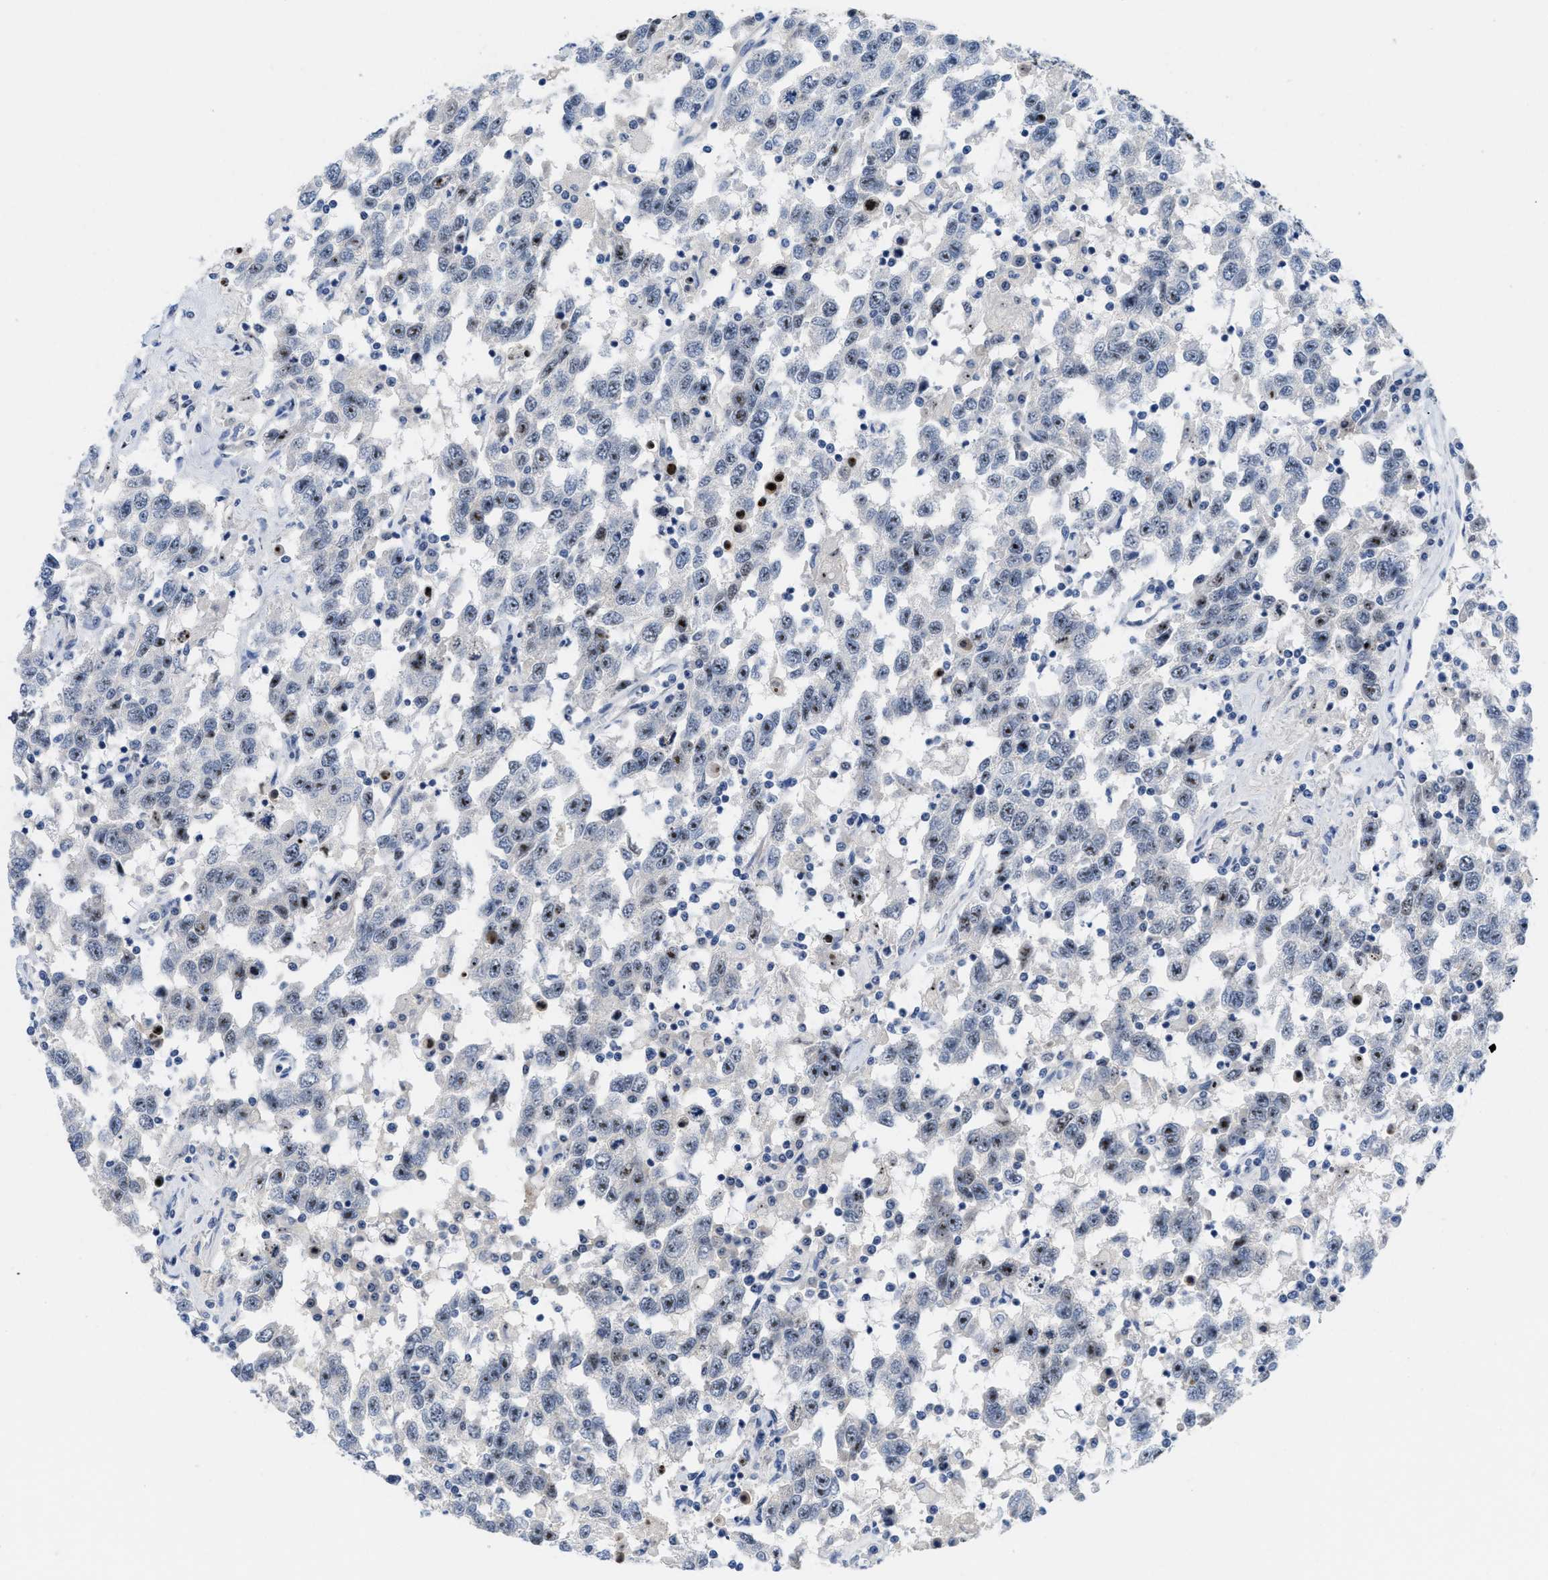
{"staining": {"intensity": "moderate", "quantity": "25%-75%", "location": "nuclear"}, "tissue": "testis cancer", "cell_type": "Tumor cells", "image_type": "cancer", "snomed": [{"axis": "morphology", "description": "Seminoma, NOS"}, {"axis": "topography", "description": "Testis"}], "caption": "Human testis cancer stained for a protein (brown) reveals moderate nuclear positive positivity in approximately 25%-75% of tumor cells.", "gene": "NOP58", "patient": {"sex": "male", "age": 41}}